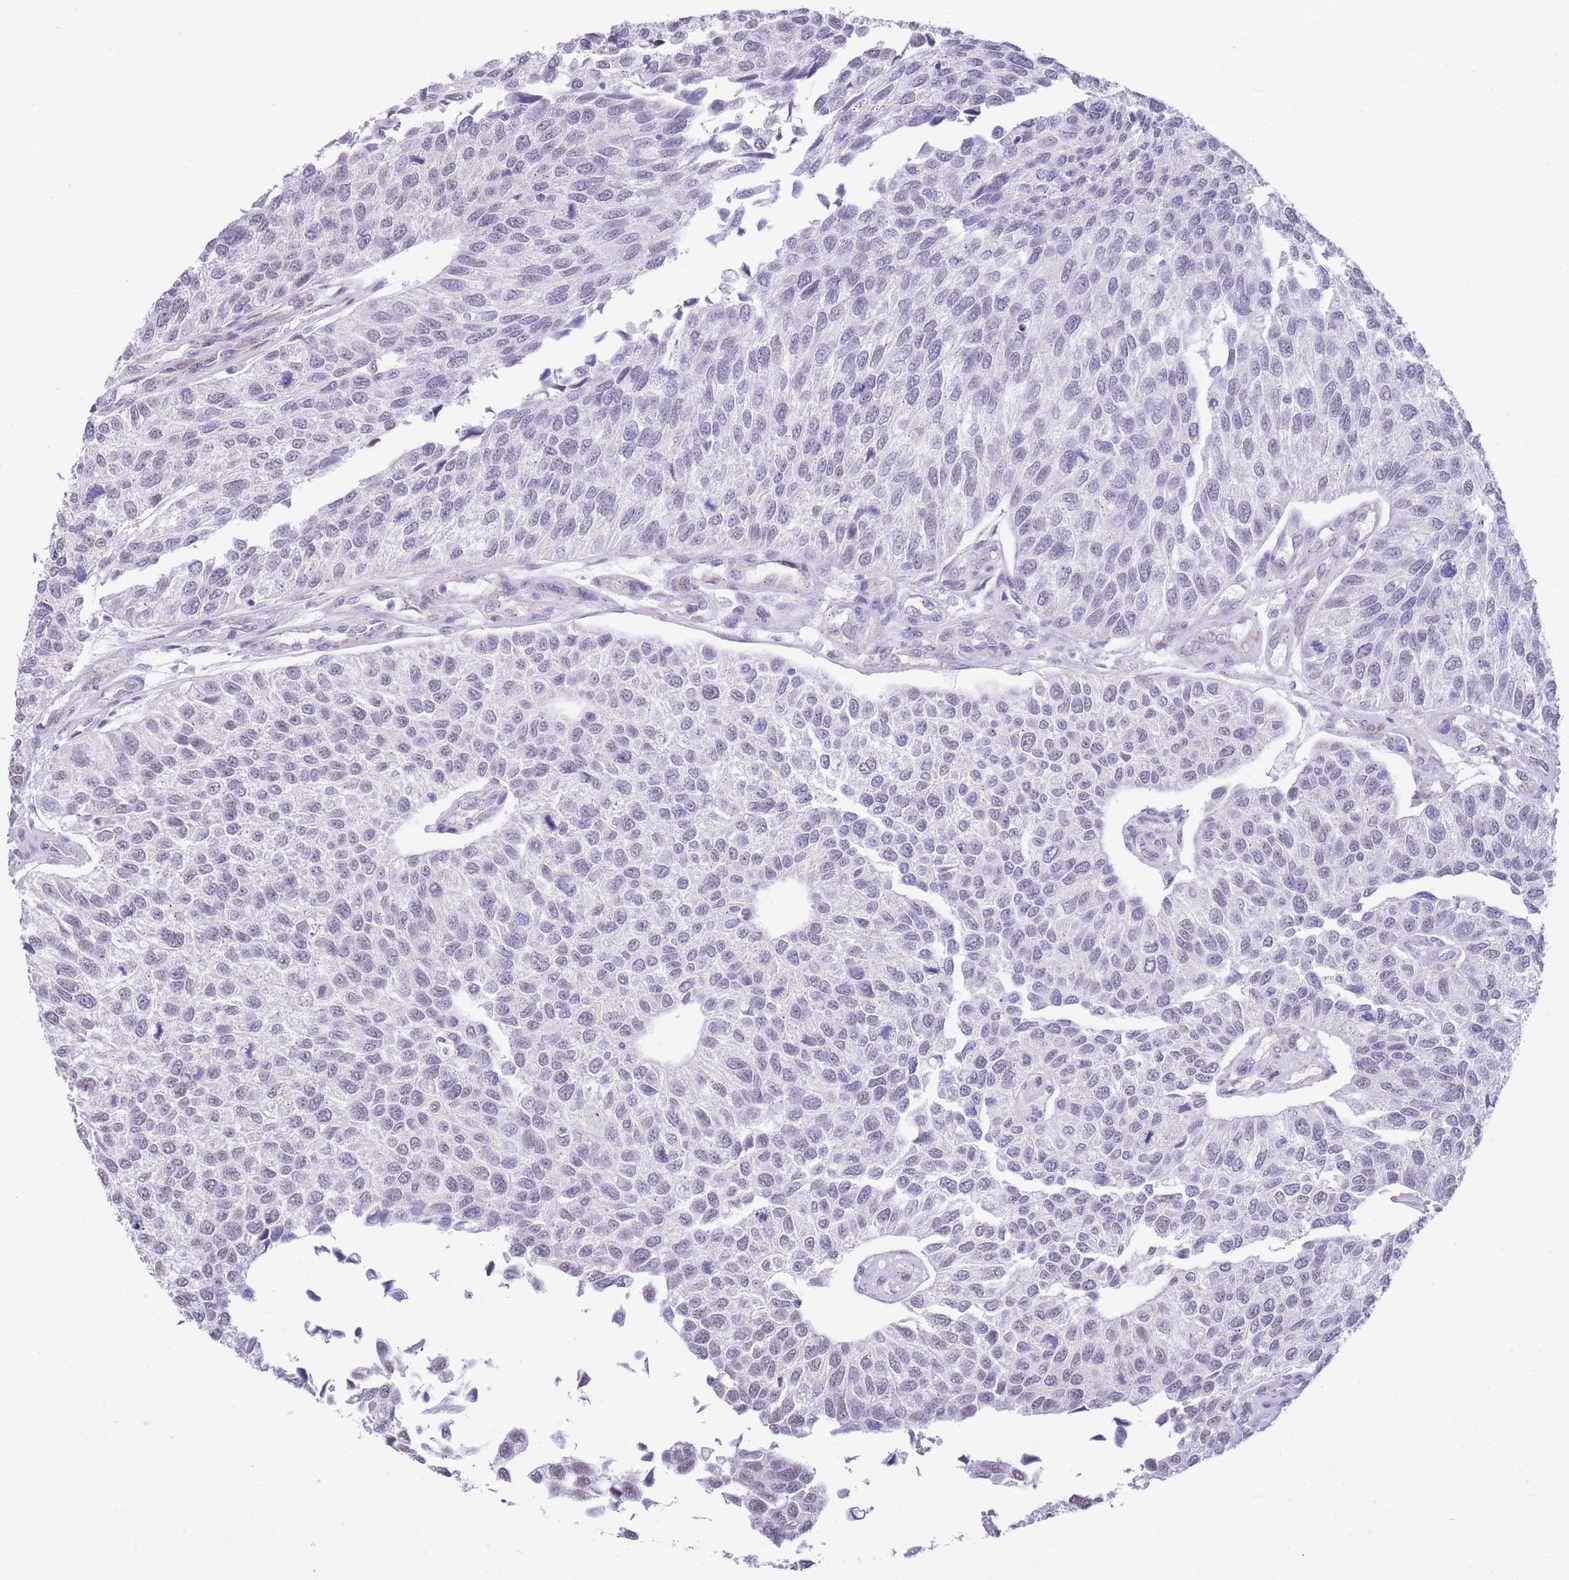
{"staining": {"intensity": "weak", "quantity": "<25%", "location": "nuclear"}, "tissue": "urothelial cancer", "cell_type": "Tumor cells", "image_type": "cancer", "snomed": [{"axis": "morphology", "description": "Urothelial carcinoma, NOS"}, {"axis": "topography", "description": "Urinary bladder"}], "caption": "High power microscopy image of an immunohistochemistry image of urothelial cancer, revealing no significant expression in tumor cells.", "gene": "PSG8", "patient": {"sex": "male", "age": 55}}